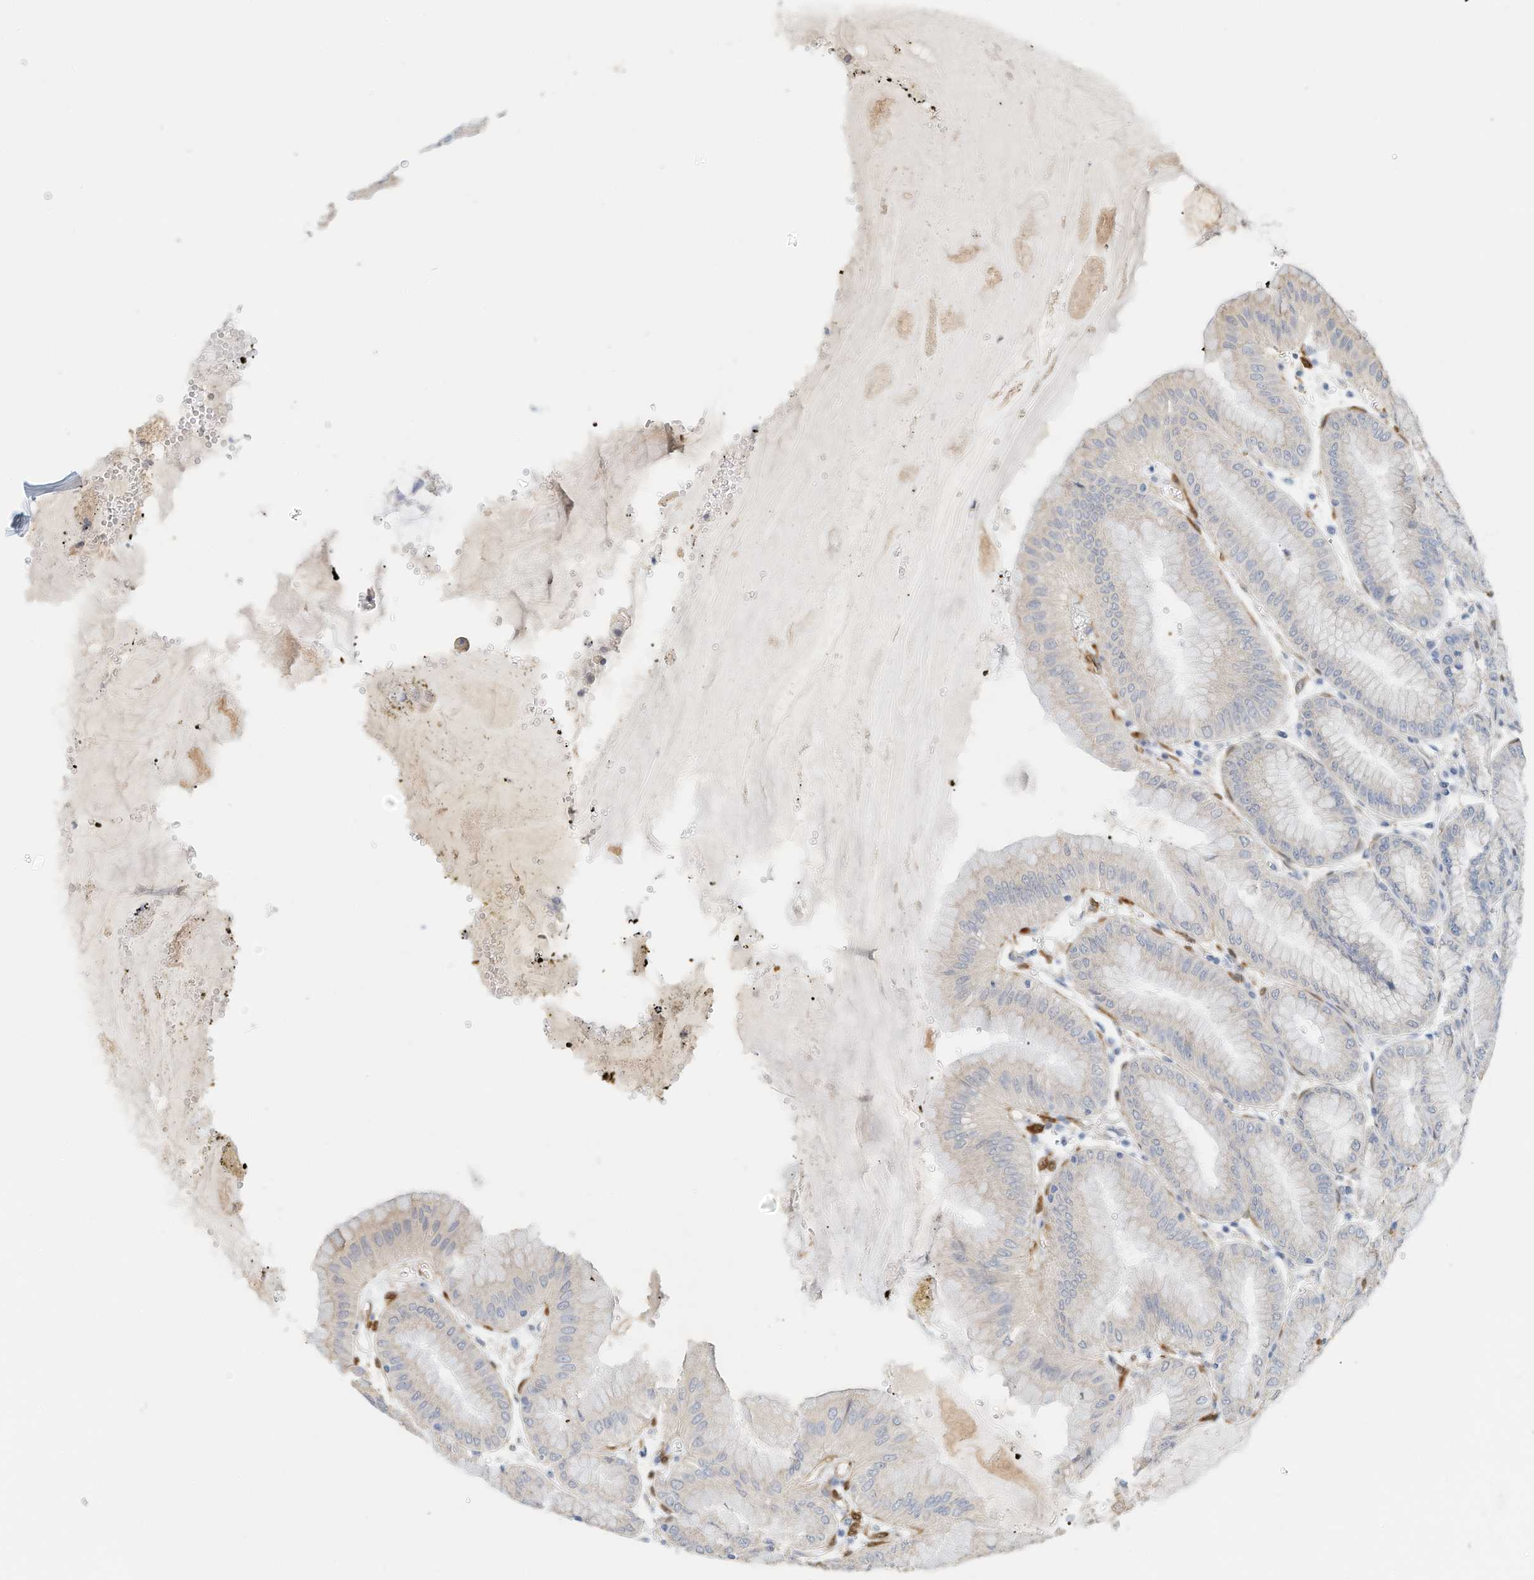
{"staining": {"intensity": "negative", "quantity": "none", "location": "none"}, "tissue": "stomach", "cell_type": "Glandular cells", "image_type": "normal", "snomed": [{"axis": "morphology", "description": "Normal tissue, NOS"}, {"axis": "topography", "description": "Stomach, lower"}], "caption": "IHC histopathology image of unremarkable human stomach stained for a protein (brown), which reveals no staining in glandular cells. (Immunohistochemistry (ihc), brightfield microscopy, high magnification).", "gene": "ARHGAP28", "patient": {"sex": "male", "age": 71}}